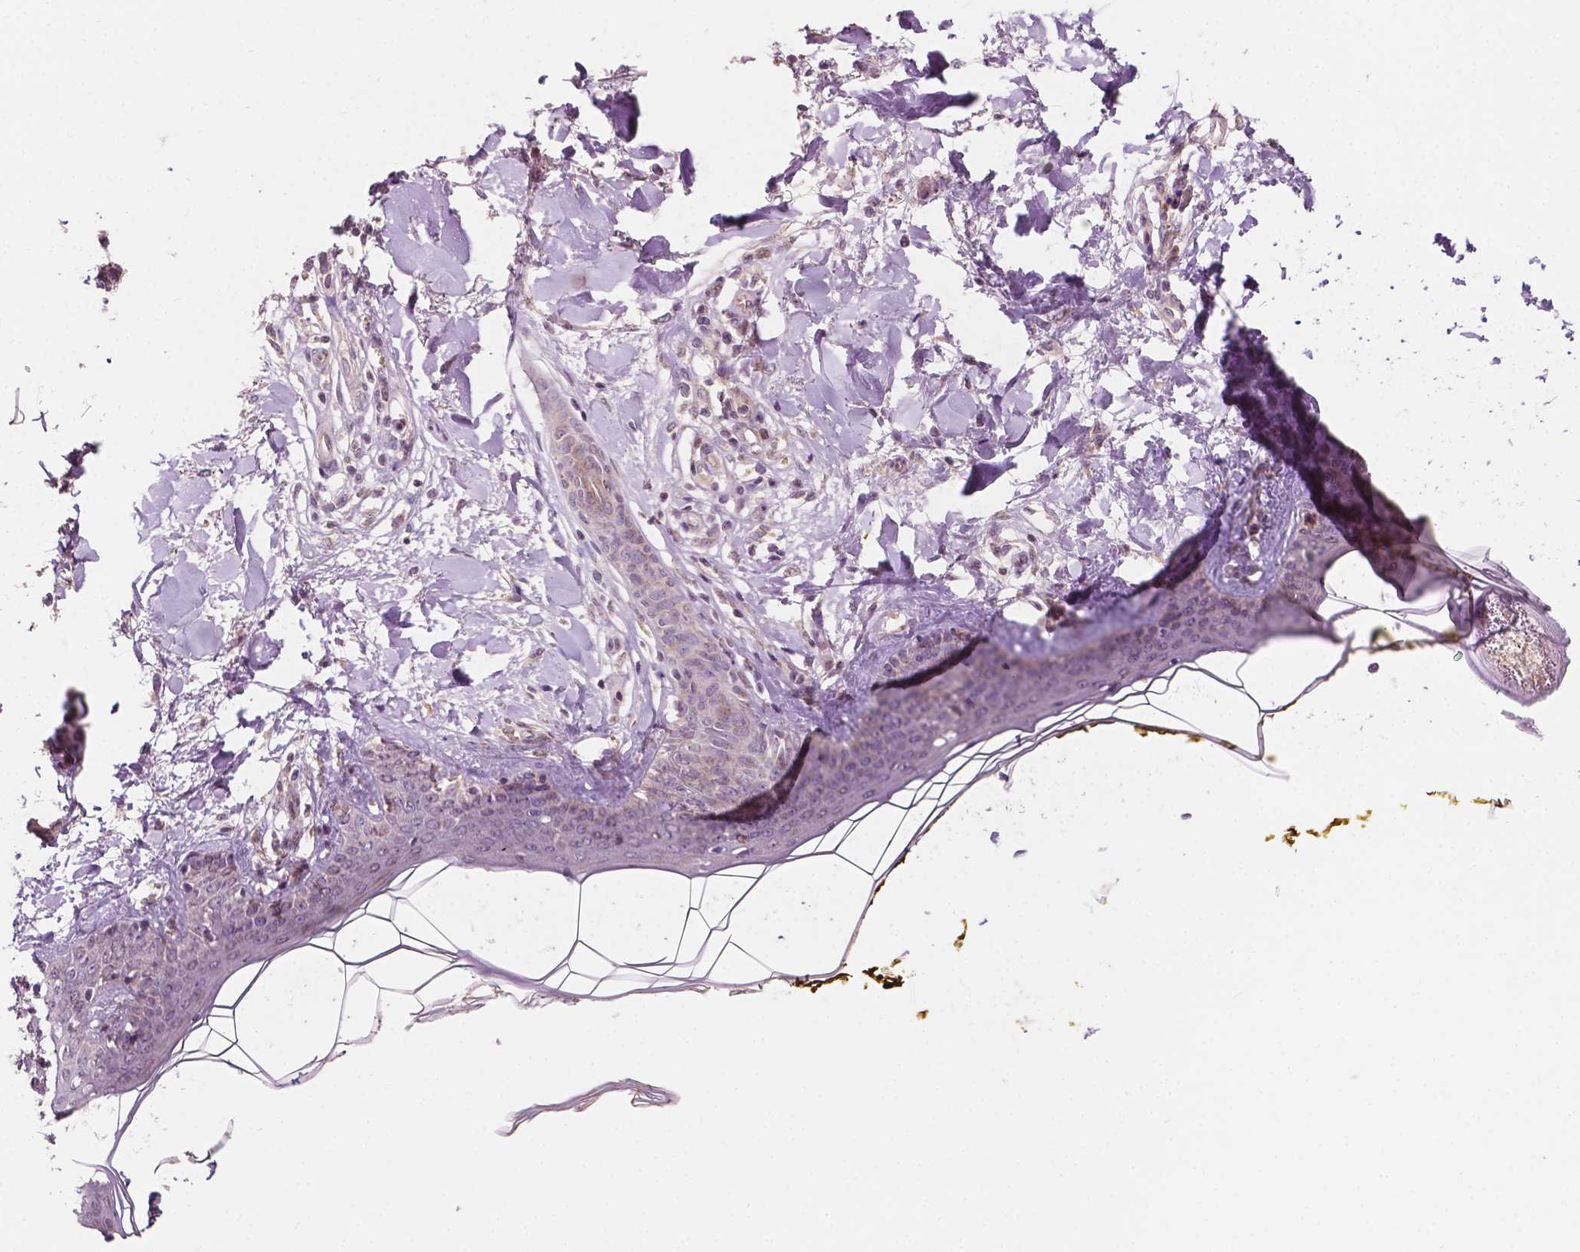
{"staining": {"intensity": "negative", "quantity": "none", "location": "none"}, "tissue": "skin", "cell_type": "Fibroblasts", "image_type": "normal", "snomed": [{"axis": "morphology", "description": "Normal tissue, NOS"}, {"axis": "topography", "description": "Skin"}], "caption": "This photomicrograph is of unremarkable skin stained with immunohistochemistry to label a protein in brown with the nuclei are counter-stained blue. There is no staining in fibroblasts. Brightfield microscopy of IHC stained with DAB (3,3'-diaminobenzidine) (brown) and hematoxylin (blue), captured at high magnification.", "gene": "EBAG9", "patient": {"sex": "female", "age": 34}}